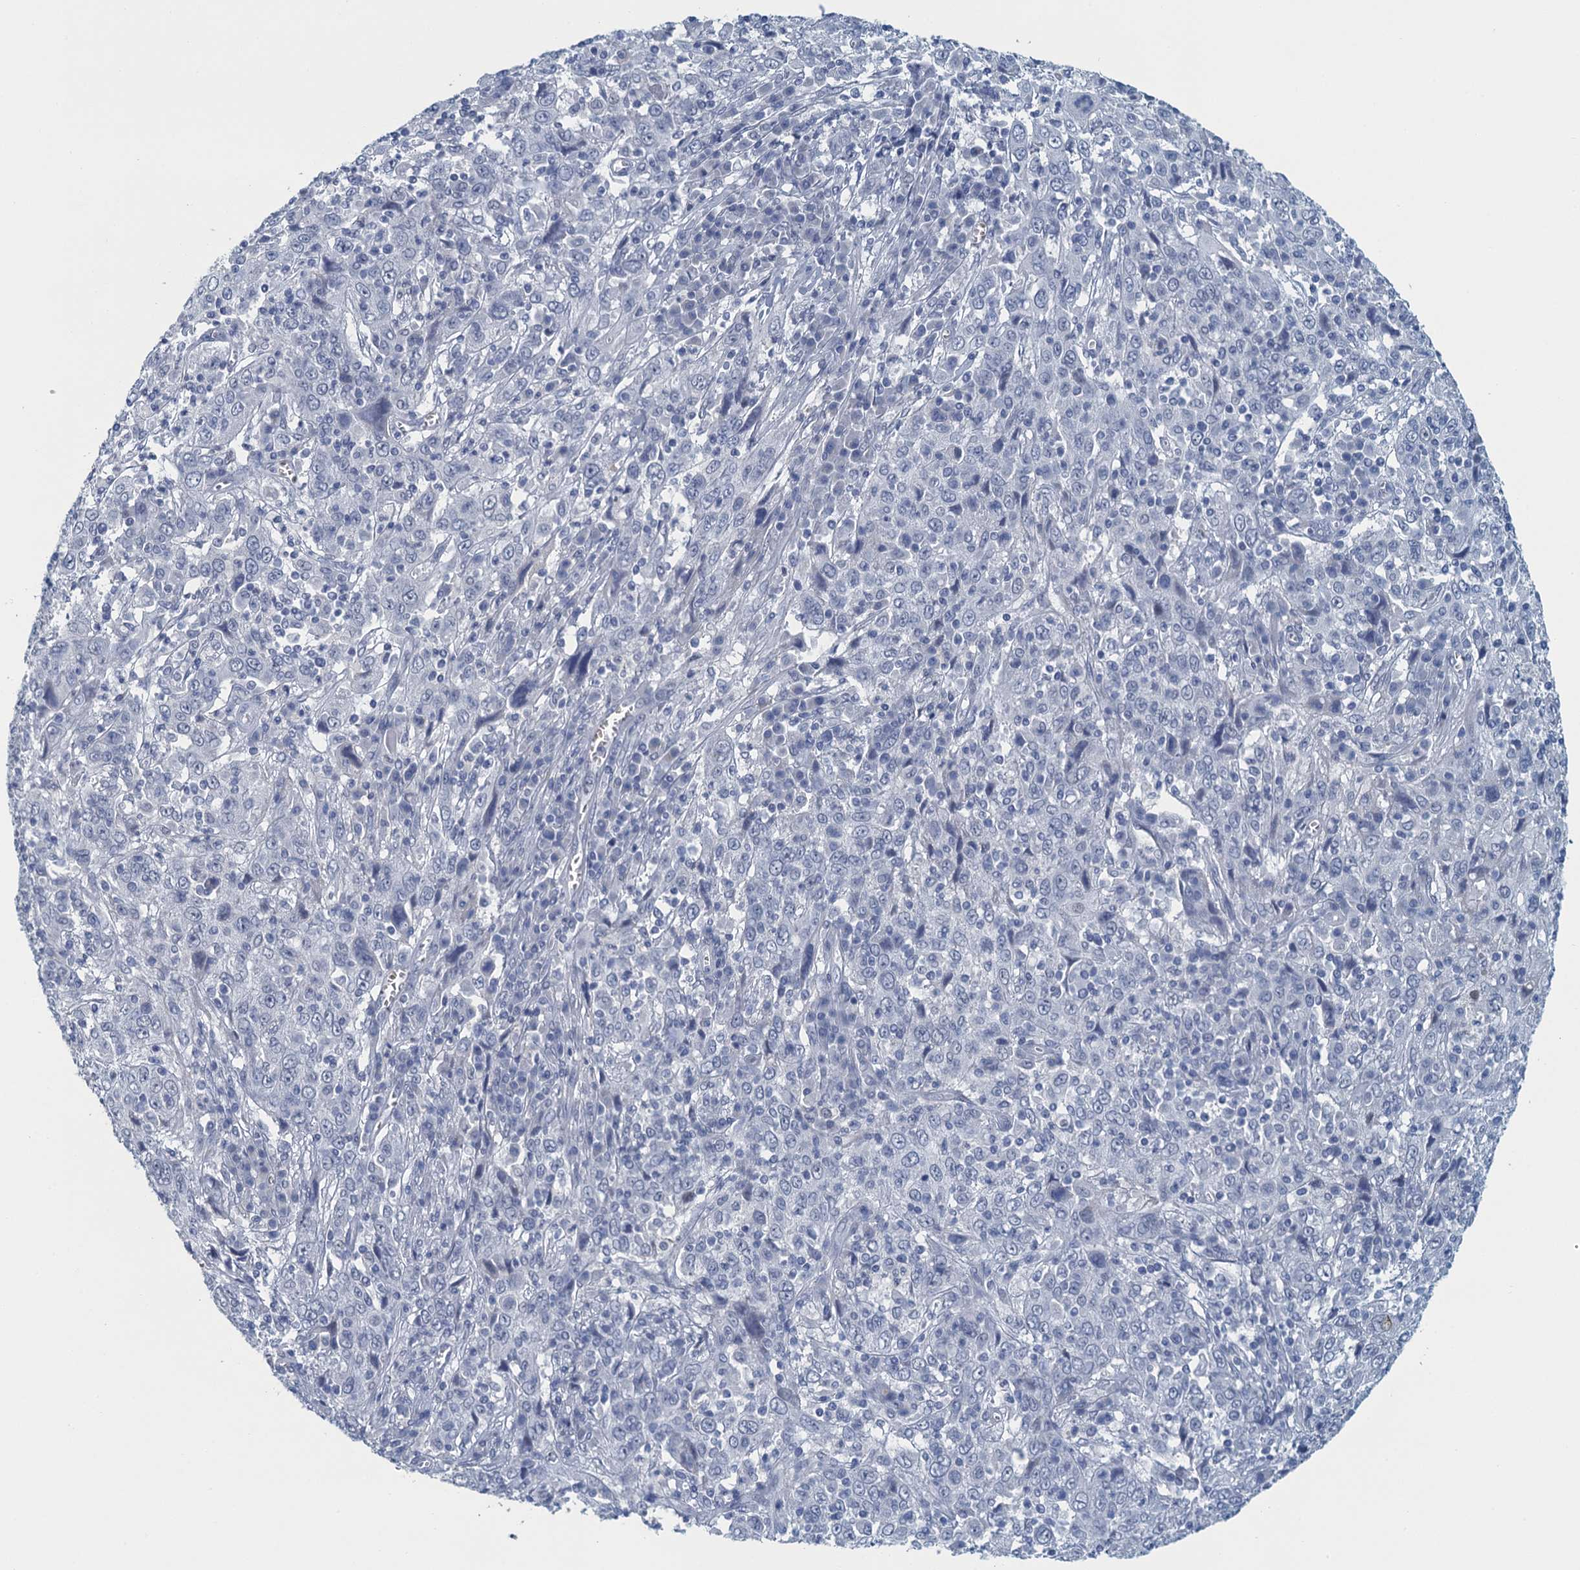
{"staining": {"intensity": "negative", "quantity": "none", "location": "none"}, "tissue": "cervical cancer", "cell_type": "Tumor cells", "image_type": "cancer", "snomed": [{"axis": "morphology", "description": "Squamous cell carcinoma, NOS"}, {"axis": "topography", "description": "Cervix"}], "caption": "Immunohistochemistry (IHC) of cervical squamous cell carcinoma shows no expression in tumor cells.", "gene": "TTLL9", "patient": {"sex": "female", "age": 46}}